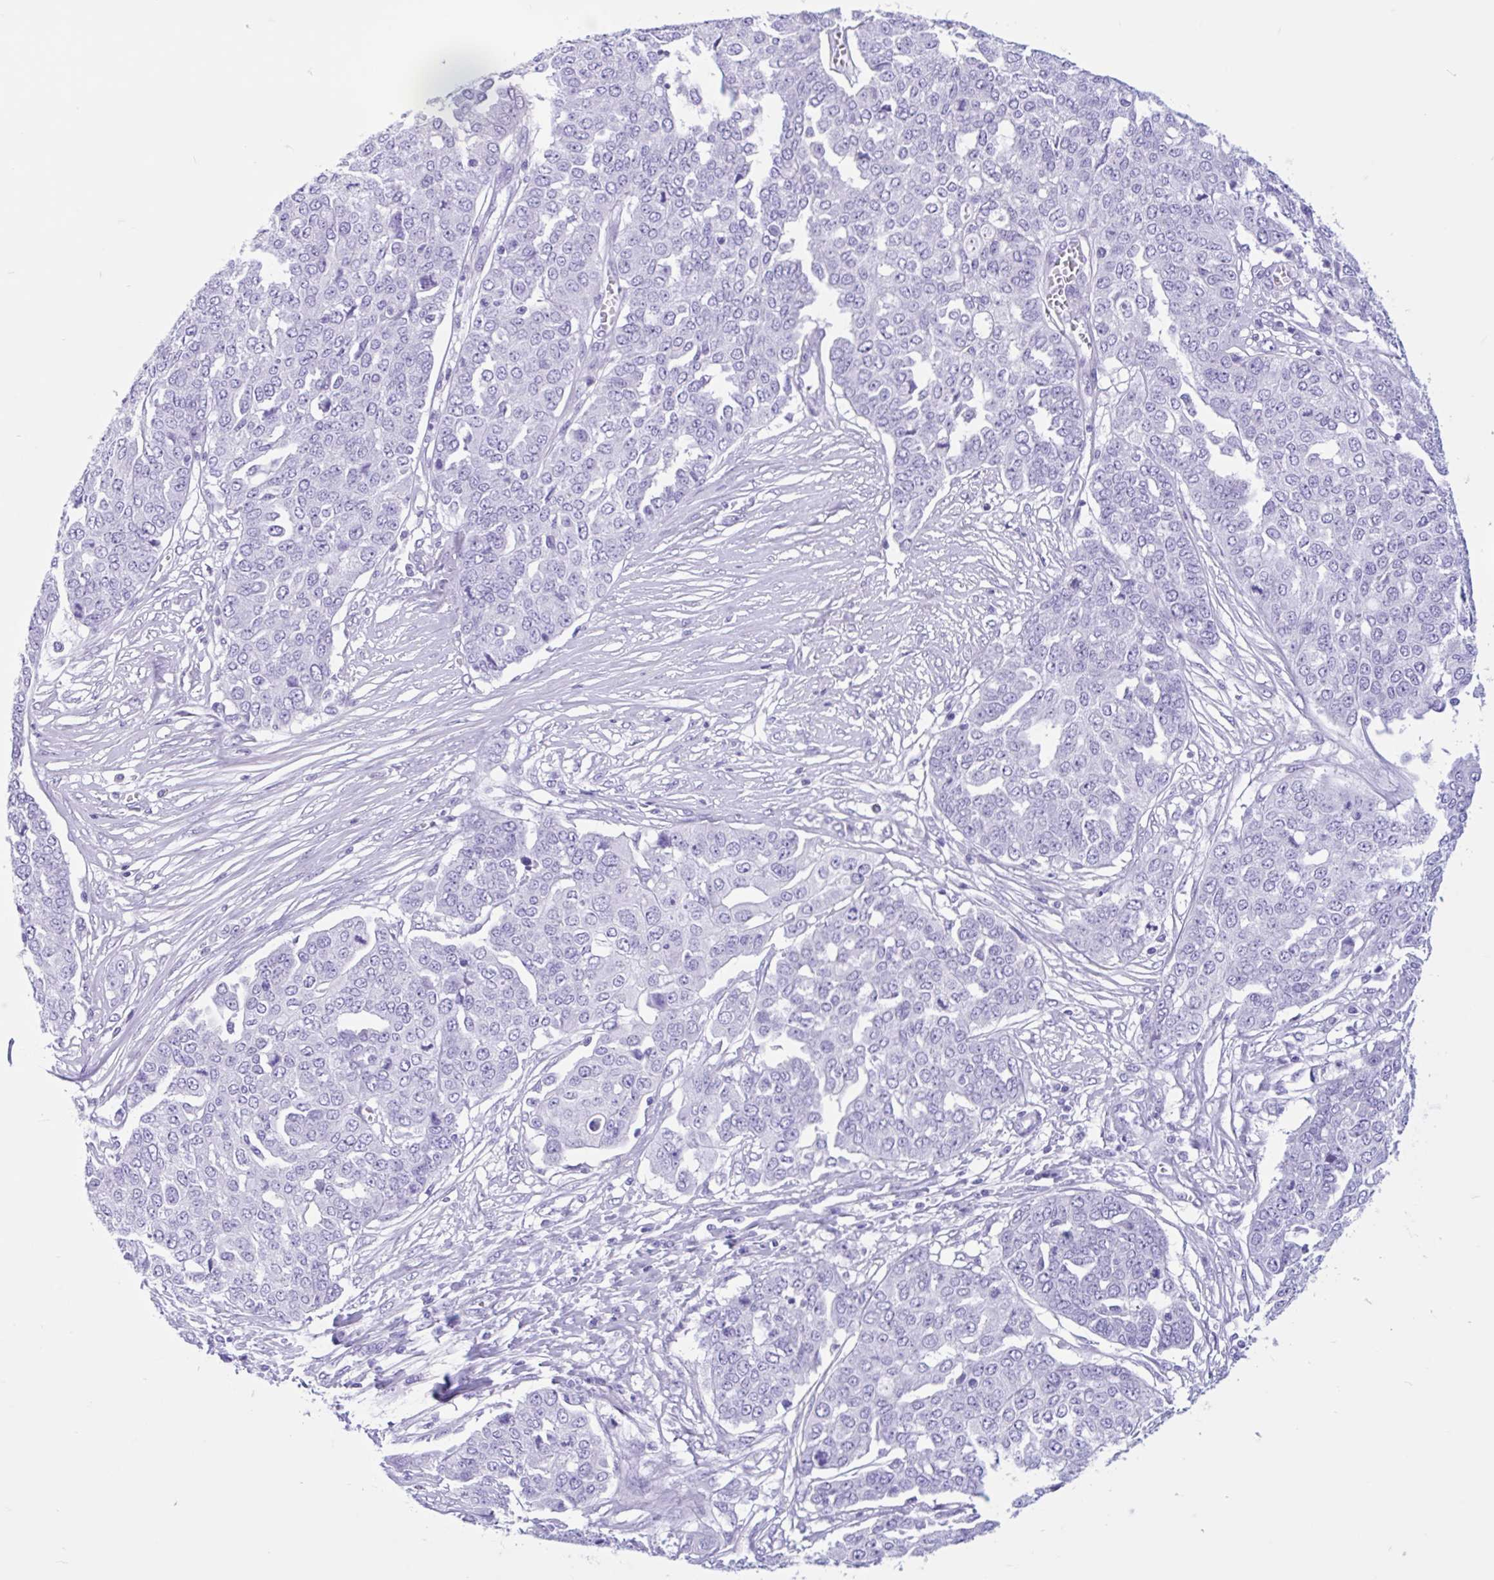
{"staining": {"intensity": "negative", "quantity": "none", "location": "none"}, "tissue": "ovarian cancer", "cell_type": "Tumor cells", "image_type": "cancer", "snomed": [{"axis": "morphology", "description": "Cystadenocarcinoma, serous, NOS"}, {"axis": "topography", "description": "Soft tissue"}, {"axis": "topography", "description": "Ovary"}], "caption": "Immunohistochemical staining of human serous cystadenocarcinoma (ovarian) shows no significant positivity in tumor cells.", "gene": "IAPP", "patient": {"sex": "female", "age": 57}}